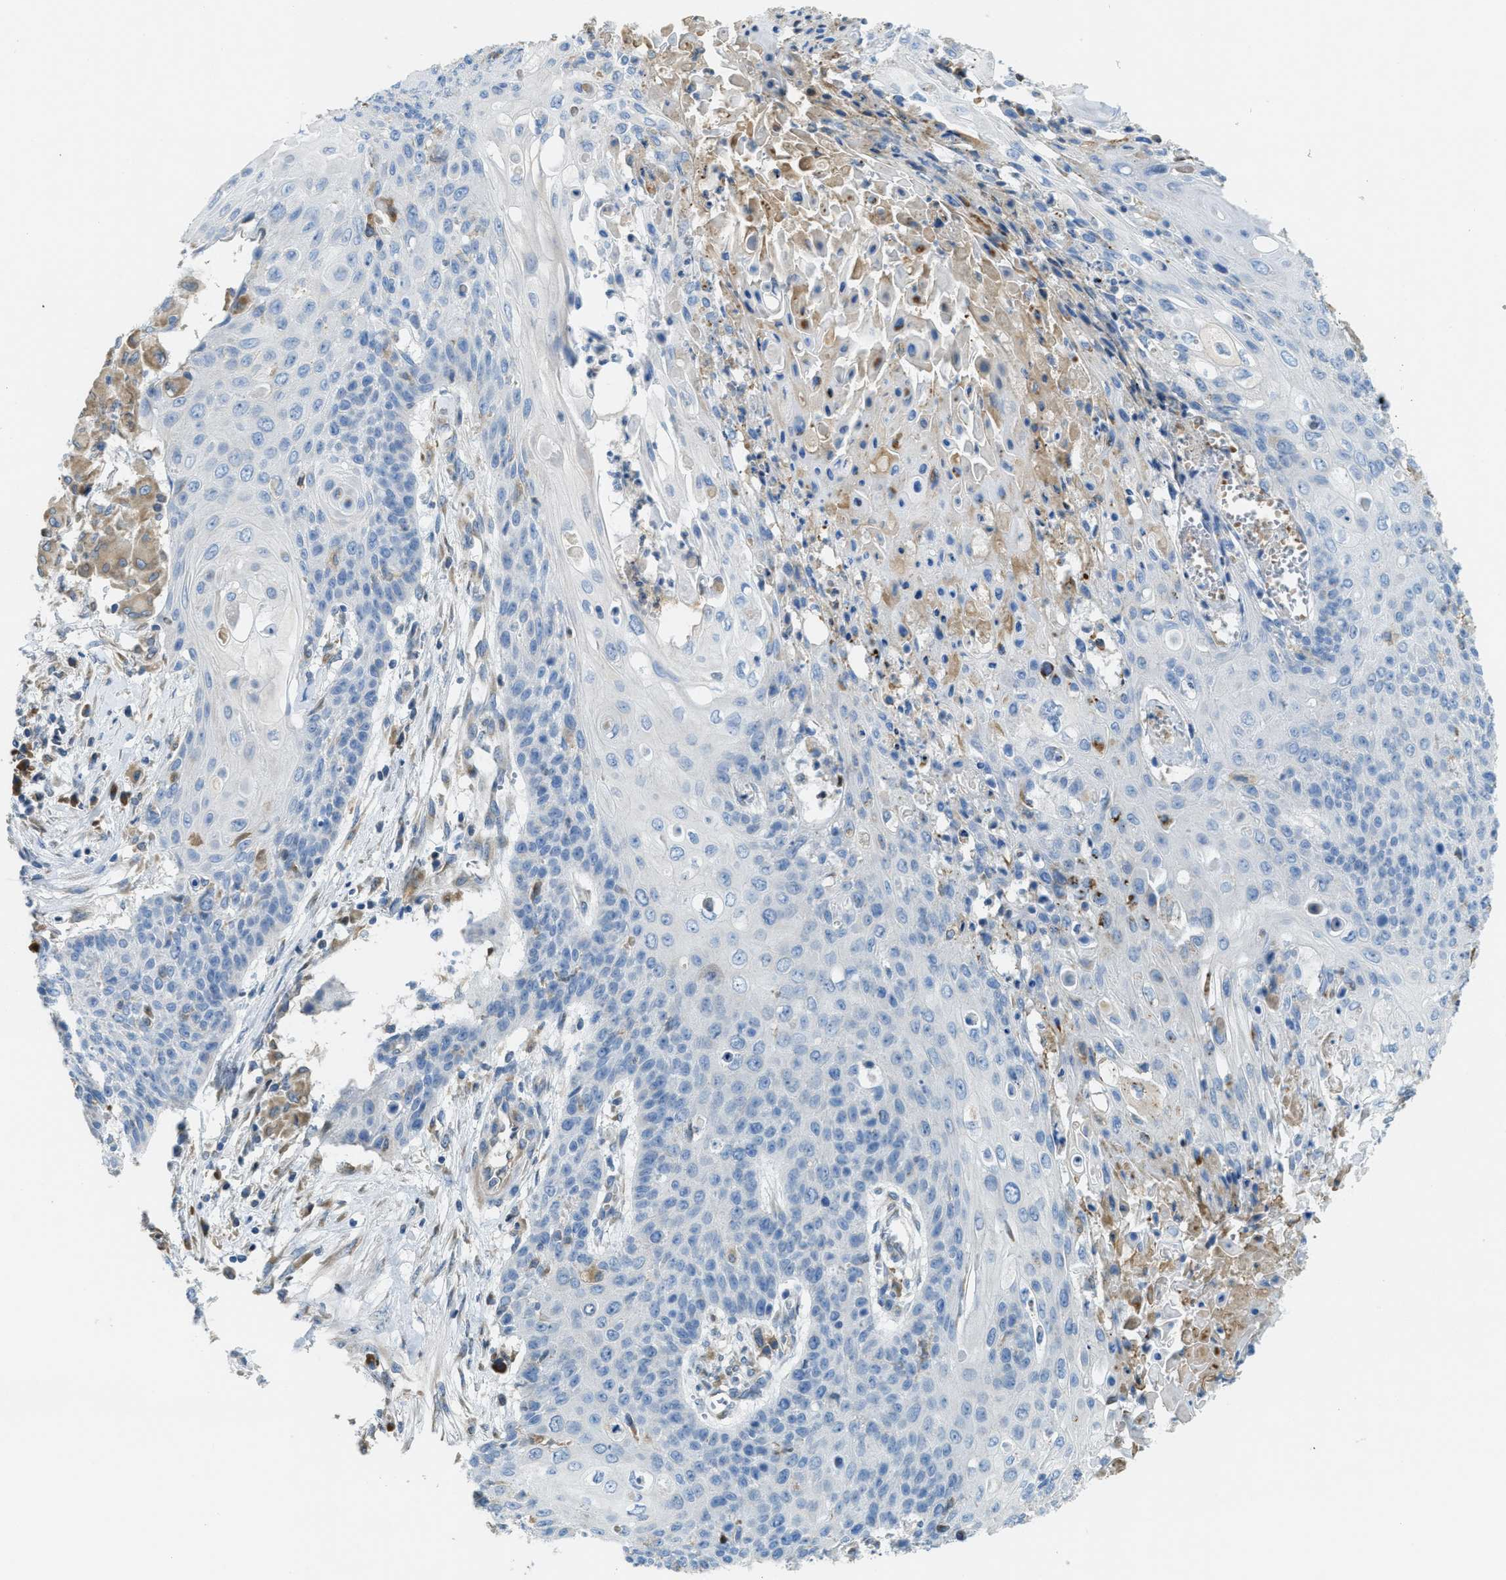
{"staining": {"intensity": "negative", "quantity": "none", "location": "none"}, "tissue": "cervical cancer", "cell_type": "Tumor cells", "image_type": "cancer", "snomed": [{"axis": "morphology", "description": "Squamous cell carcinoma, NOS"}, {"axis": "topography", "description": "Cervix"}], "caption": "IHC photomicrograph of neoplastic tissue: squamous cell carcinoma (cervical) stained with DAB (3,3'-diaminobenzidine) demonstrates no significant protein positivity in tumor cells.", "gene": "MPDU1", "patient": {"sex": "female", "age": 39}}